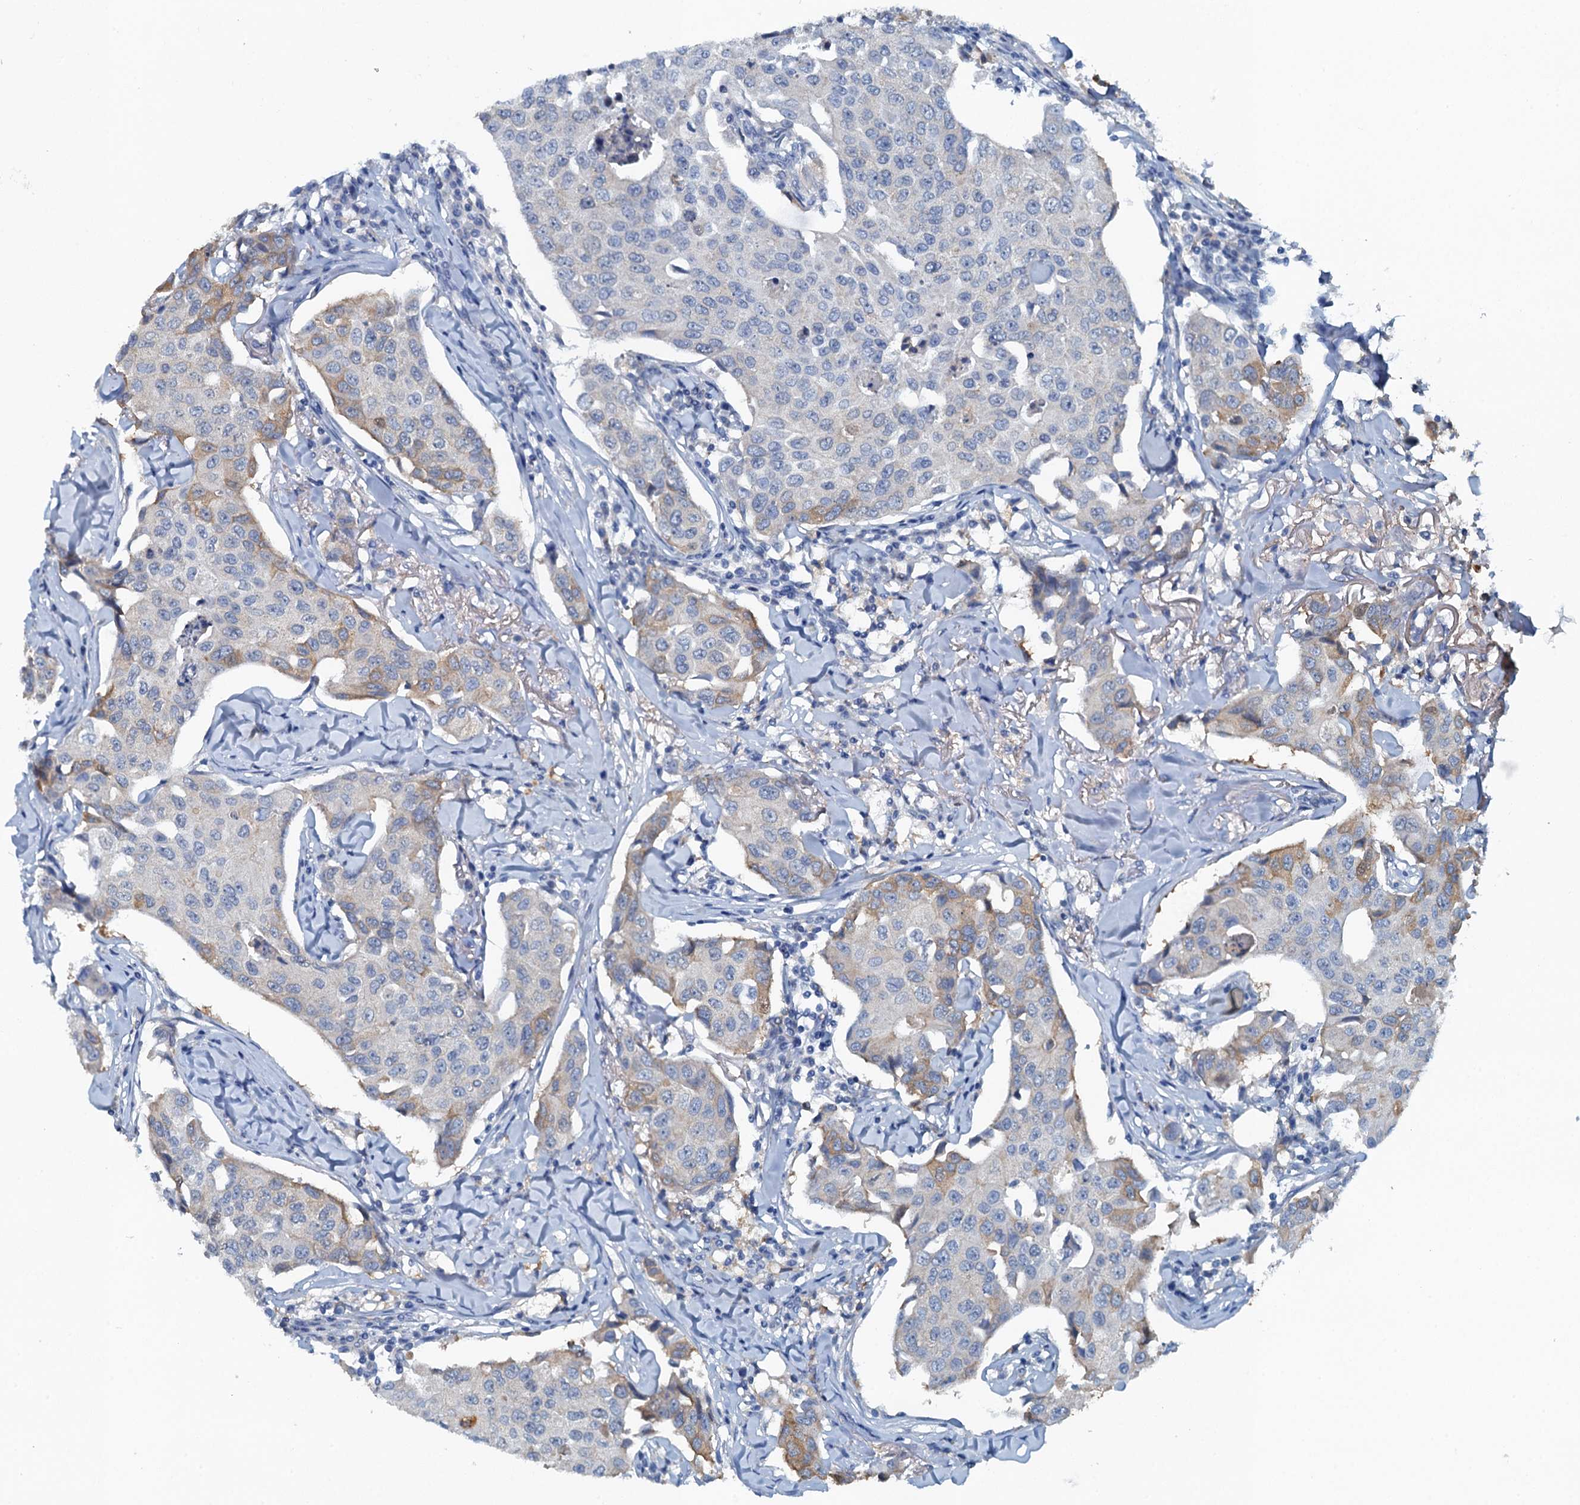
{"staining": {"intensity": "moderate", "quantity": "<25%", "location": "cytoplasmic/membranous"}, "tissue": "breast cancer", "cell_type": "Tumor cells", "image_type": "cancer", "snomed": [{"axis": "morphology", "description": "Duct carcinoma"}, {"axis": "topography", "description": "Breast"}], "caption": "Brown immunohistochemical staining in human breast cancer displays moderate cytoplasmic/membranous staining in about <25% of tumor cells.", "gene": "LSM14B", "patient": {"sex": "female", "age": 80}}